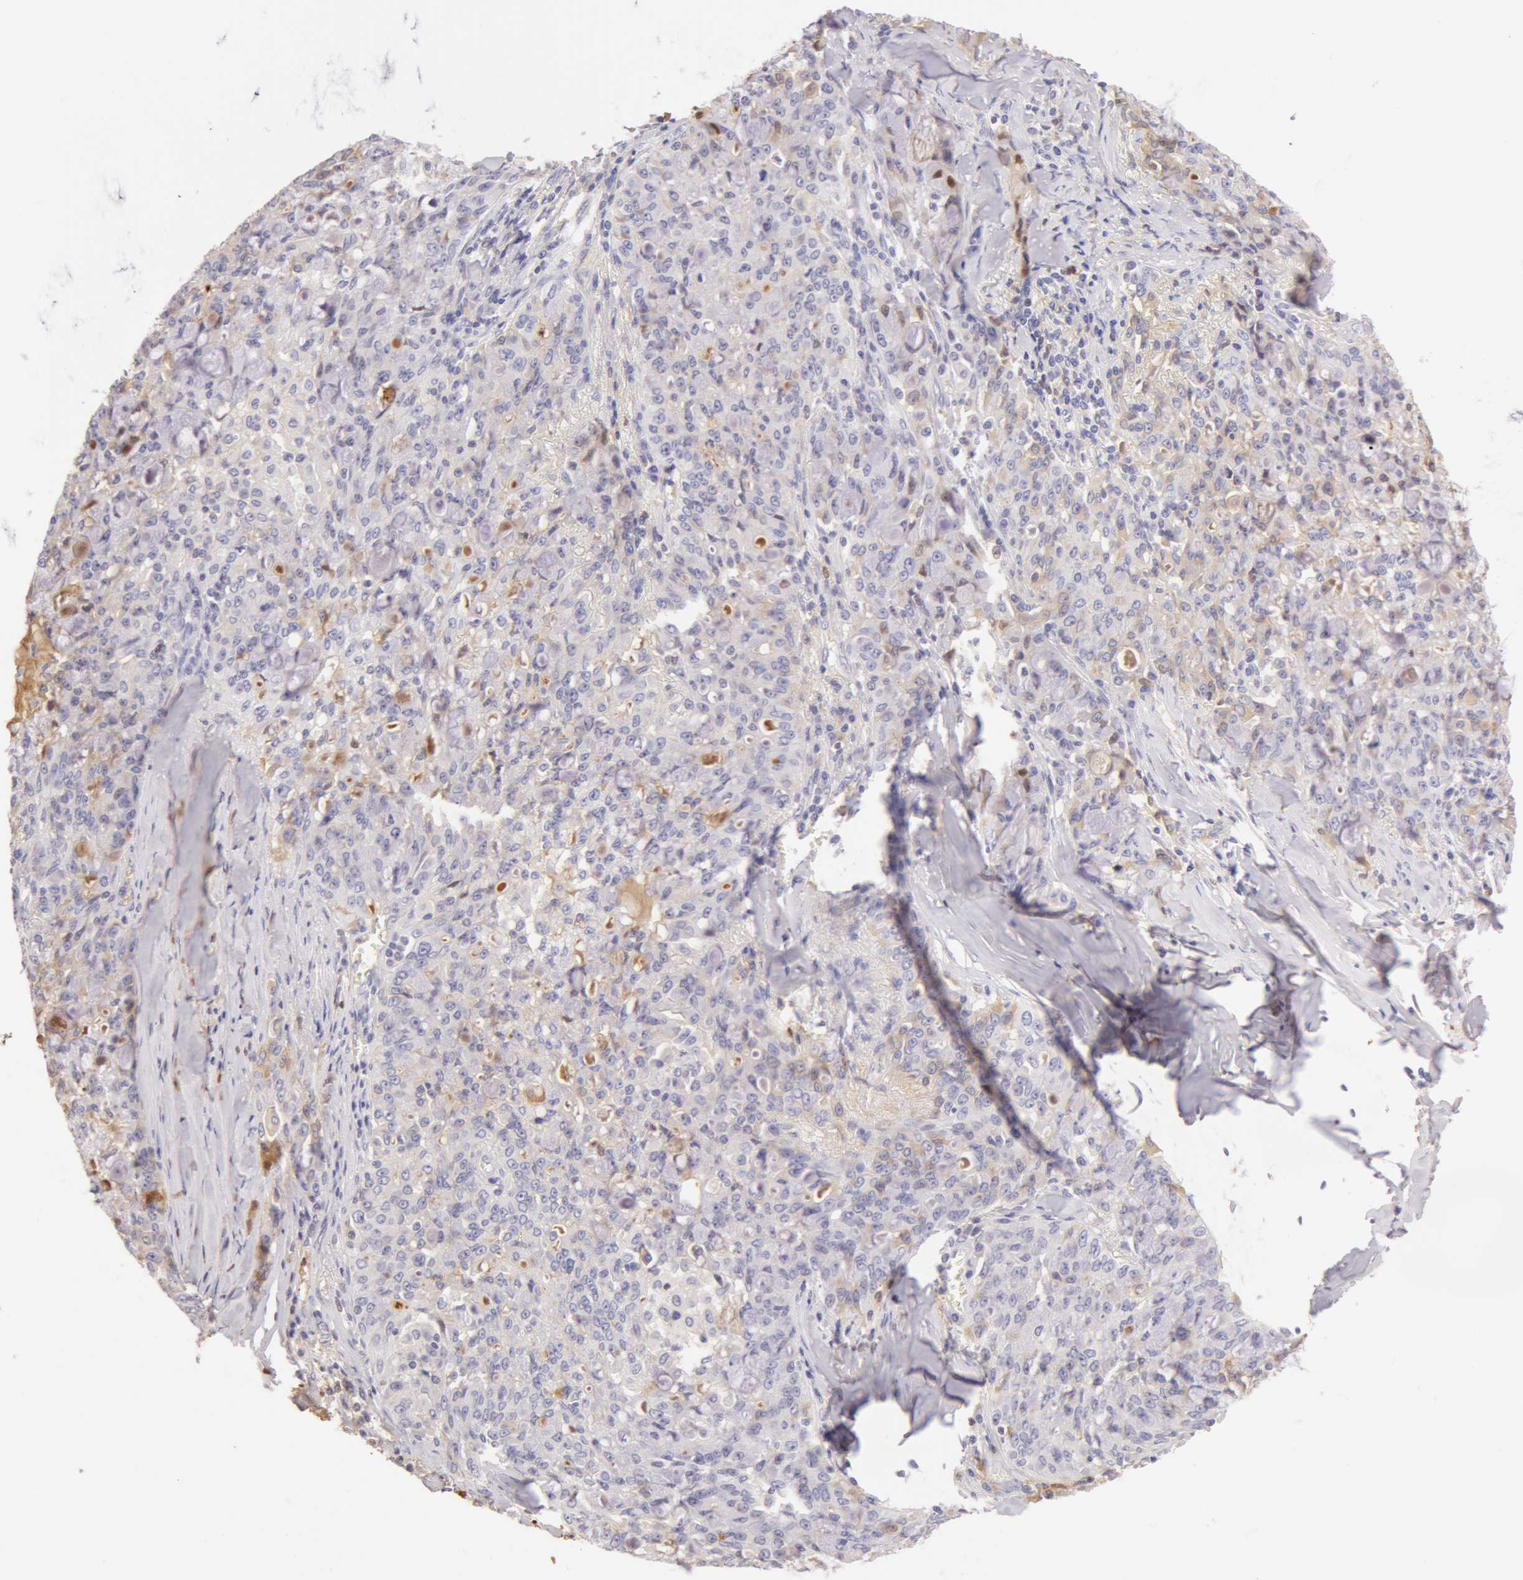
{"staining": {"intensity": "negative", "quantity": "none", "location": "none"}, "tissue": "lung cancer", "cell_type": "Tumor cells", "image_type": "cancer", "snomed": [{"axis": "morphology", "description": "Adenocarcinoma, NOS"}, {"axis": "topography", "description": "Lung"}], "caption": "Human lung adenocarcinoma stained for a protein using immunohistochemistry exhibits no positivity in tumor cells.", "gene": "AHSG", "patient": {"sex": "female", "age": 44}}